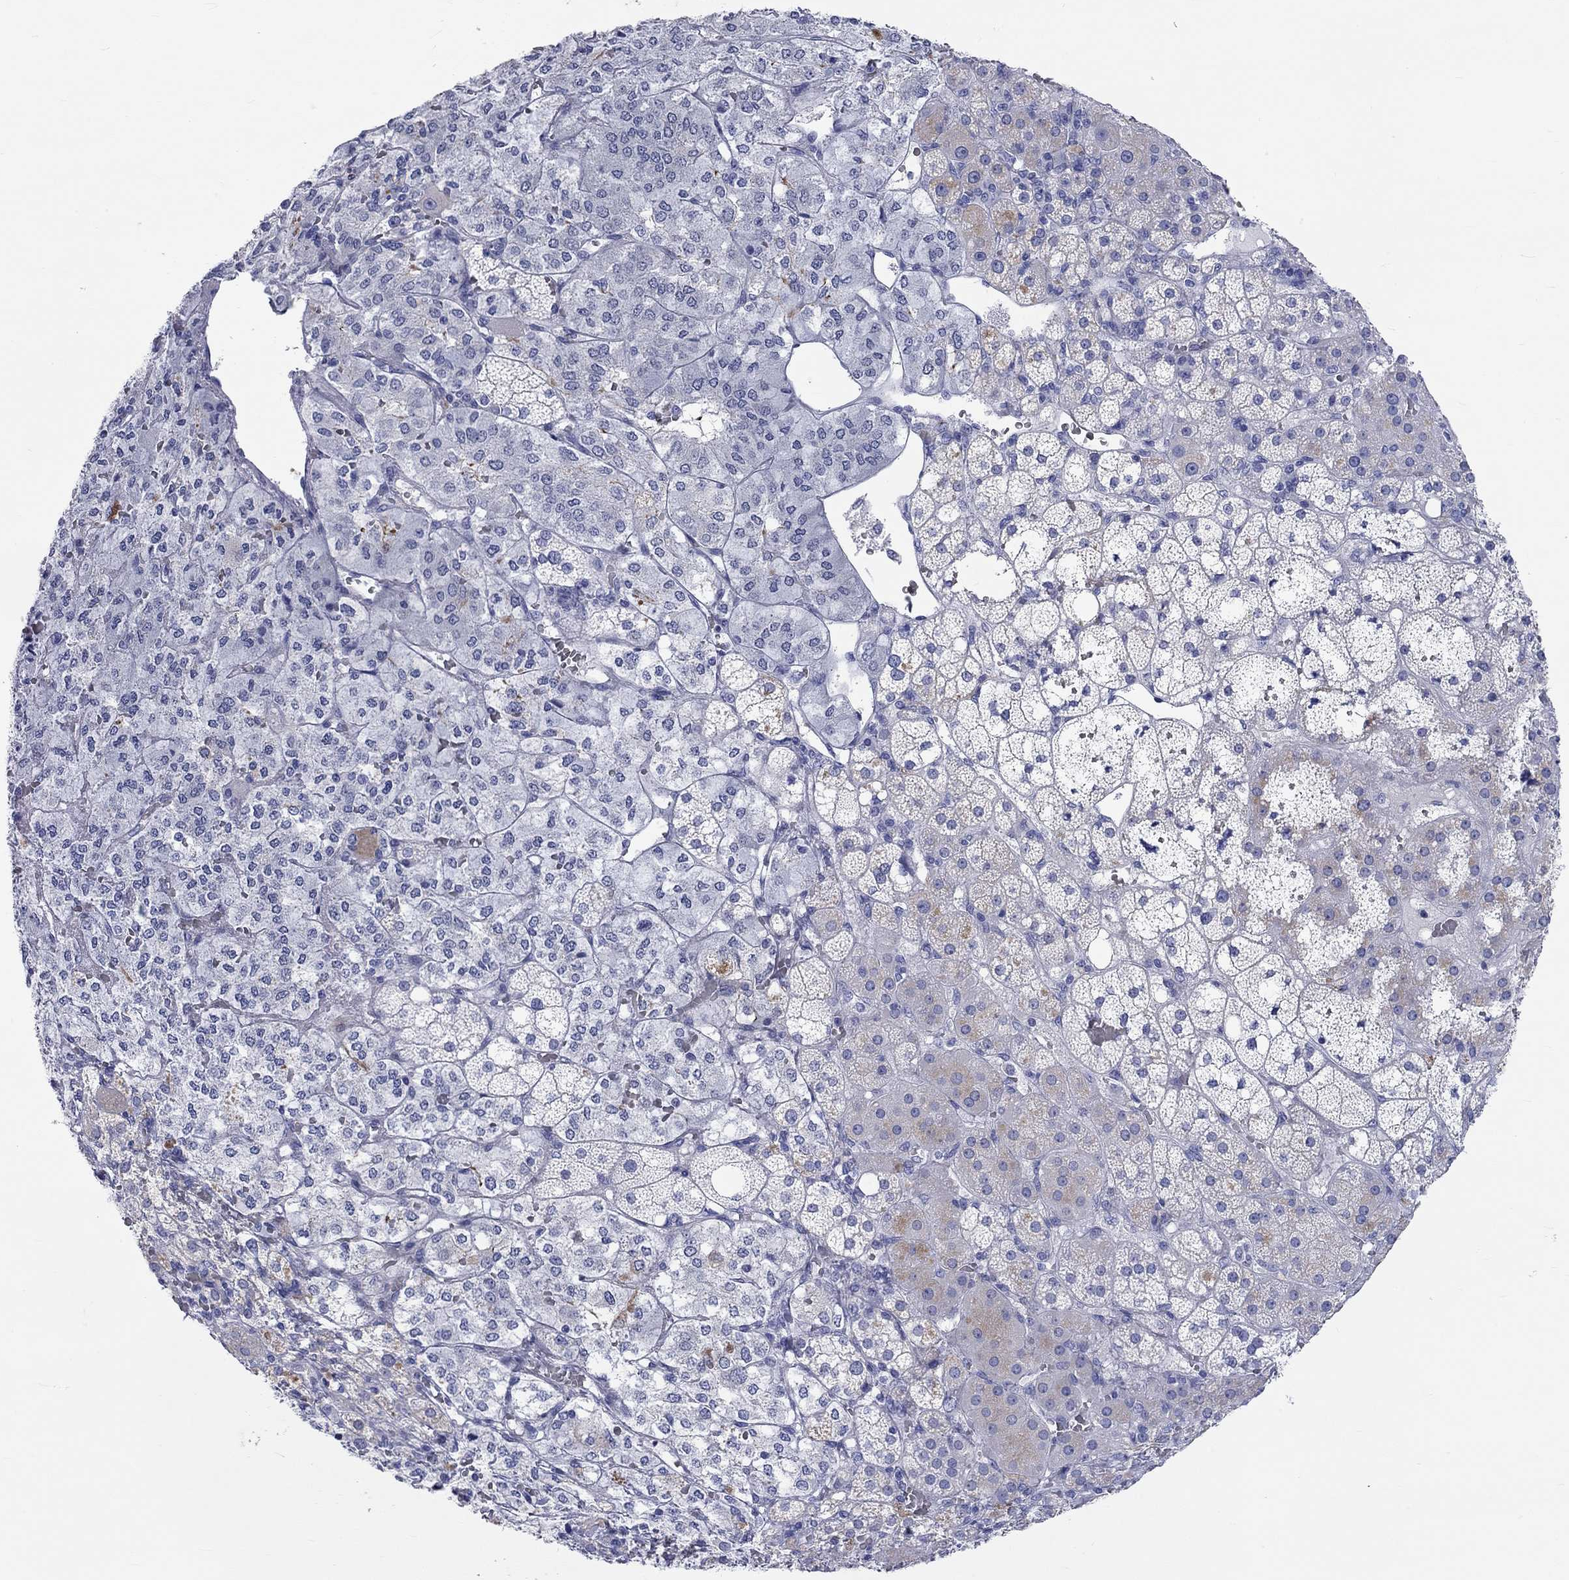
{"staining": {"intensity": "weak", "quantity": "<25%", "location": "cytoplasmic/membranous"}, "tissue": "adrenal gland", "cell_type": "Glandular cells", "image_type": "normal", "snomed": [{"axis": "morphology", "description": "Normal tissue, NOS"}, {"axis": "topography", "description": "Adrenal gland"}], "caption": "IHC of benign human adrenal gland shows no expression in glandular cells.", "gene": "SPATA9", "patient": {"sex": "male", "age": 53}}